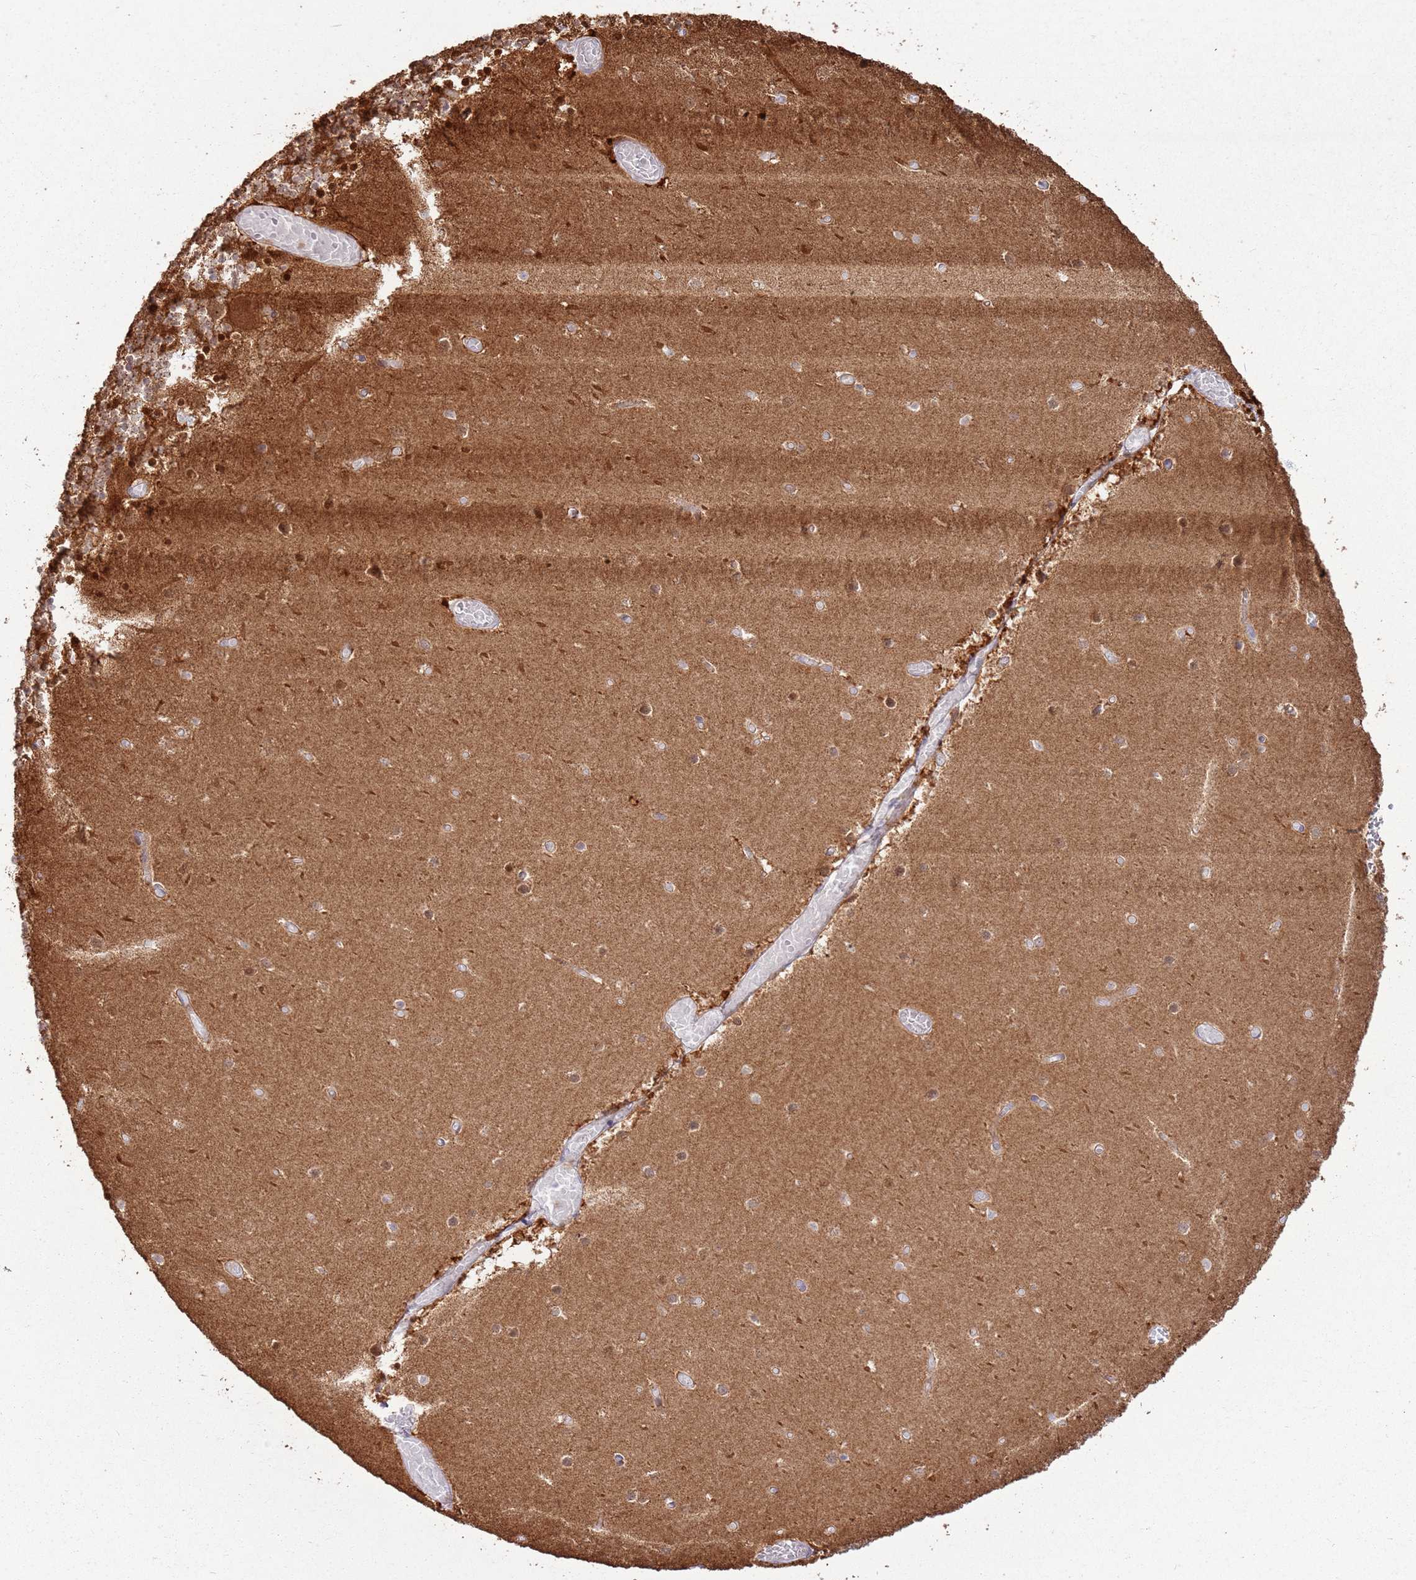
{"staining": {"intensity": "moderate", "quantity": ">75%", "location": "cytoplasmic/membranous"}, "tissue": "cerebellum", "cell_type": "Cells in granular layer", "image_type": "normal", "snomed": [{"axis": "morphology", "description": "Normal tissue, NOS"}, {"axis": "topography", "description": "Cerebellum"}], "caption": "Immunohistochemistry (IHC) of unremarkable cerebellum exhibits medium levels of moderate cytoplasmic/membranous positivity in approximately >75% of cells in granular layer.", "gene": "CNPY1", "patient": {"sex": "female", "age": 28}}